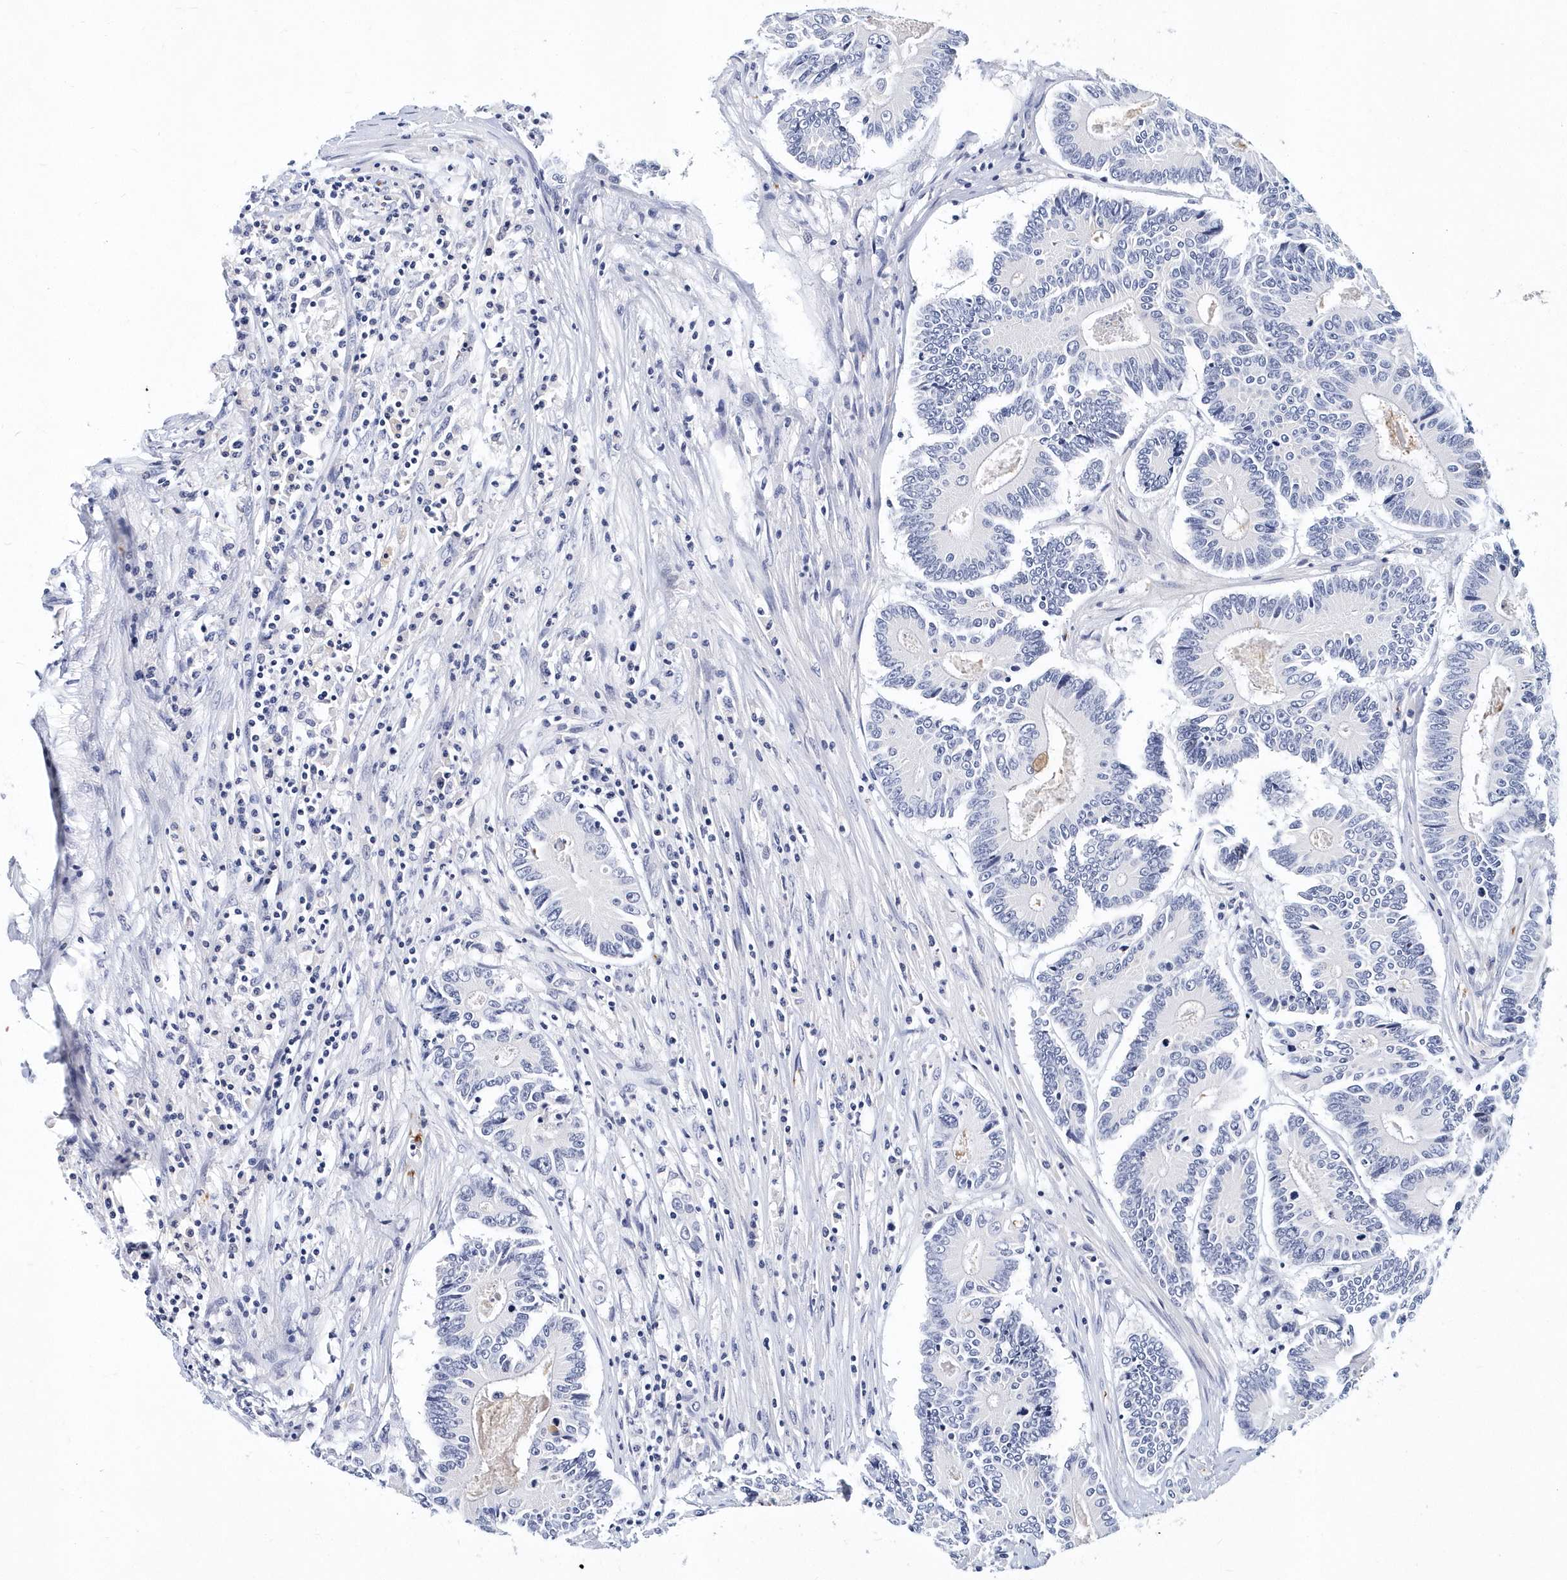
{"staining": {"intensity": "negative", "quantity": "none", "location": "none"}, "tissue": "colorectal cancer", "cell_type": "Tumor cells", "image_type": "cancer", "snomed": [{"axis": "morphology", "description": "Adenocarcinoma, NOS"}, {"axis": "topography", "description": "Colon"}], "caption": "This is a micrograph of IHC staining of colorectal cancer, which shows no expression in tumor cells.", "gene": "ITGA2B", "patient": {"sex": "male", "age": 83}}